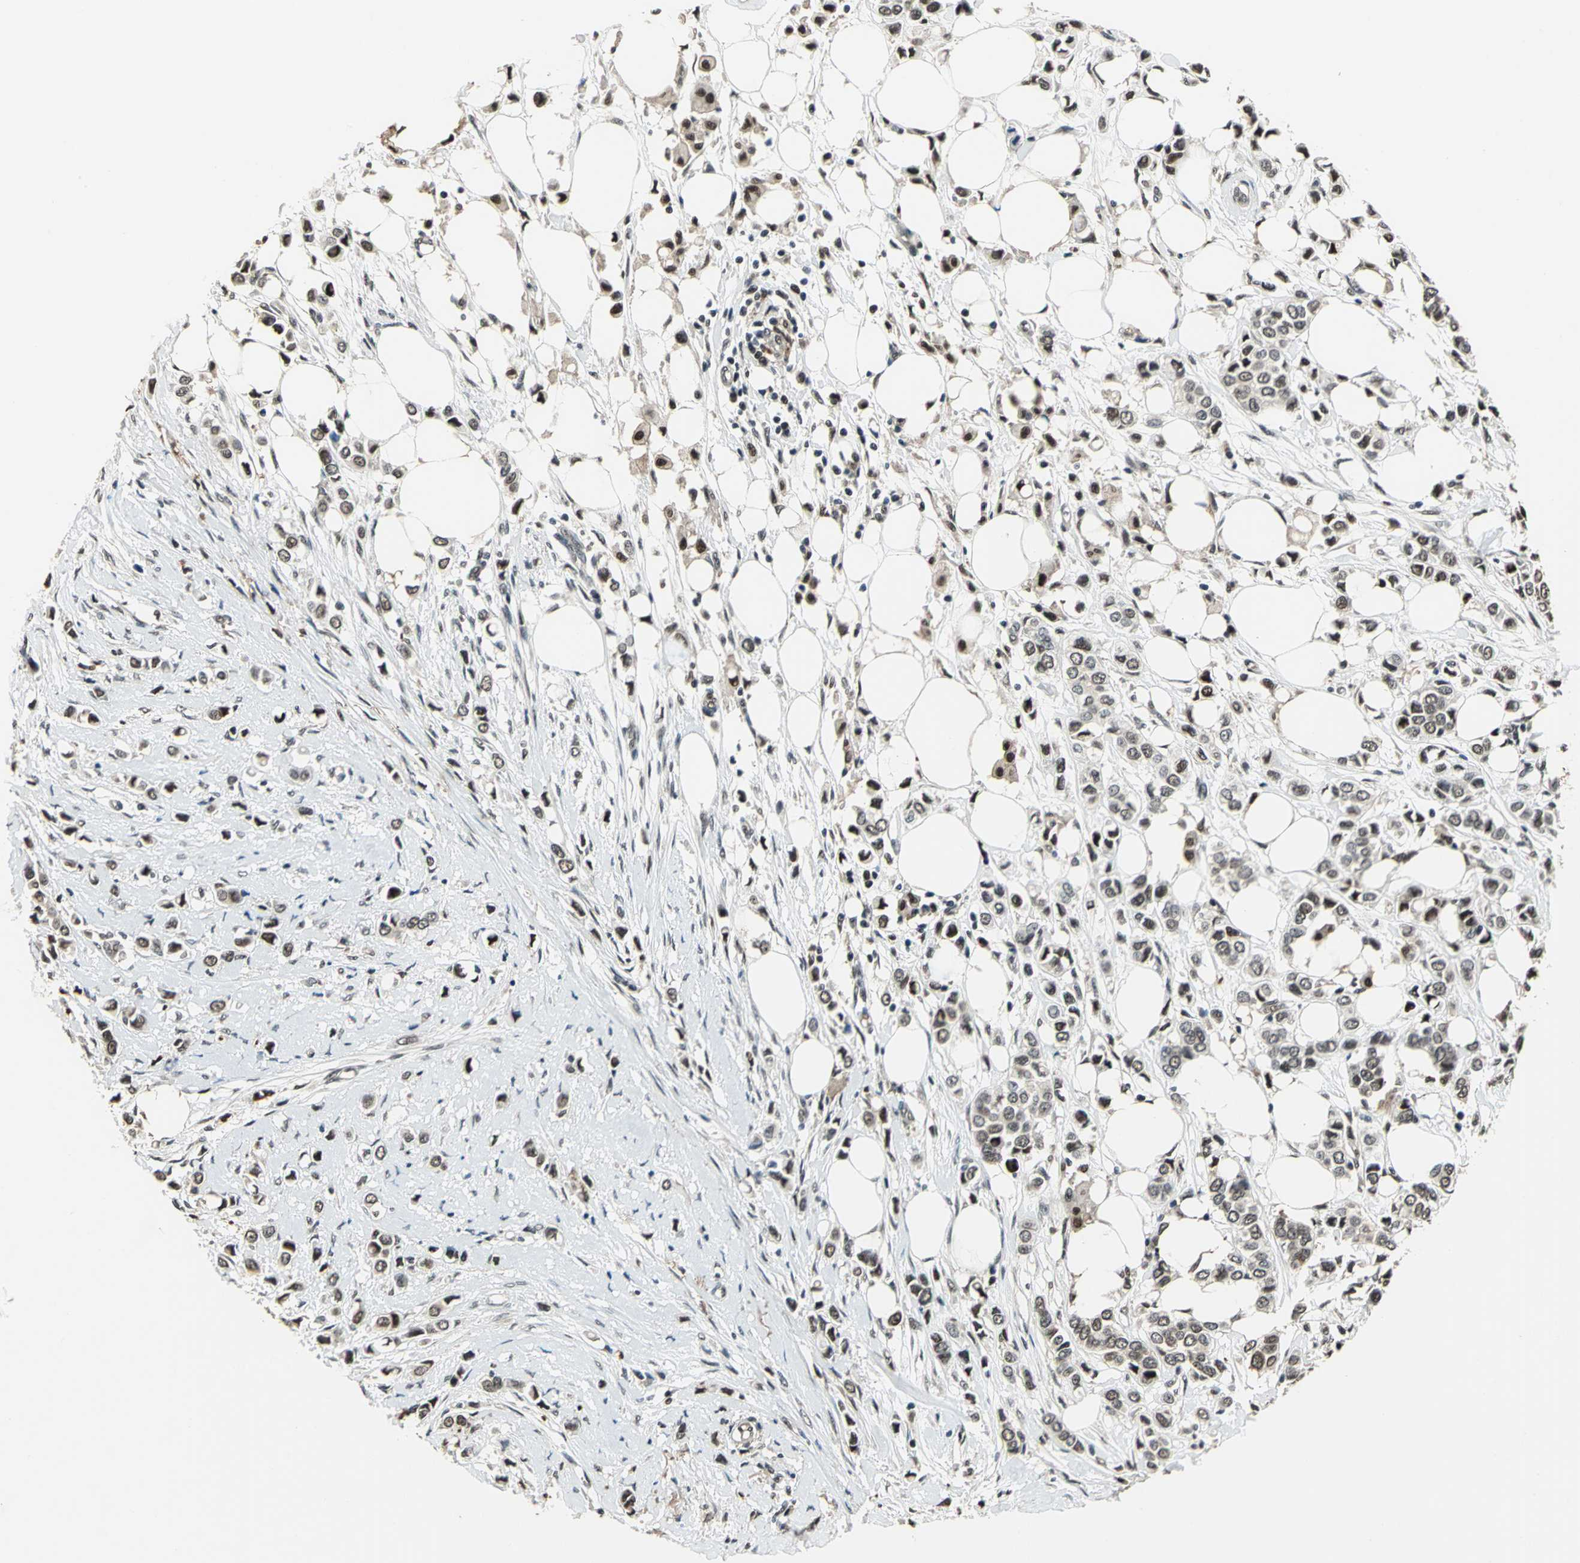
{"staining": {"intensity": "moderate", "quantity": ">75%", "location": "nuclear"}, "tissue": "breast cancer", "cell_type": "Tumor cells", "image_type": "cancer", "snomed": [{"axis": "morphology", "description": "Lobular carcinoma"}, {"axis": "topography", "description": "Breast"}], "caption": "Human breast lobular carcinoma stained with a protein marker shows moderate staining in tumor cells.", "gene": "MIS18BP1", "patient": {"sex": "female", "age": 51}}